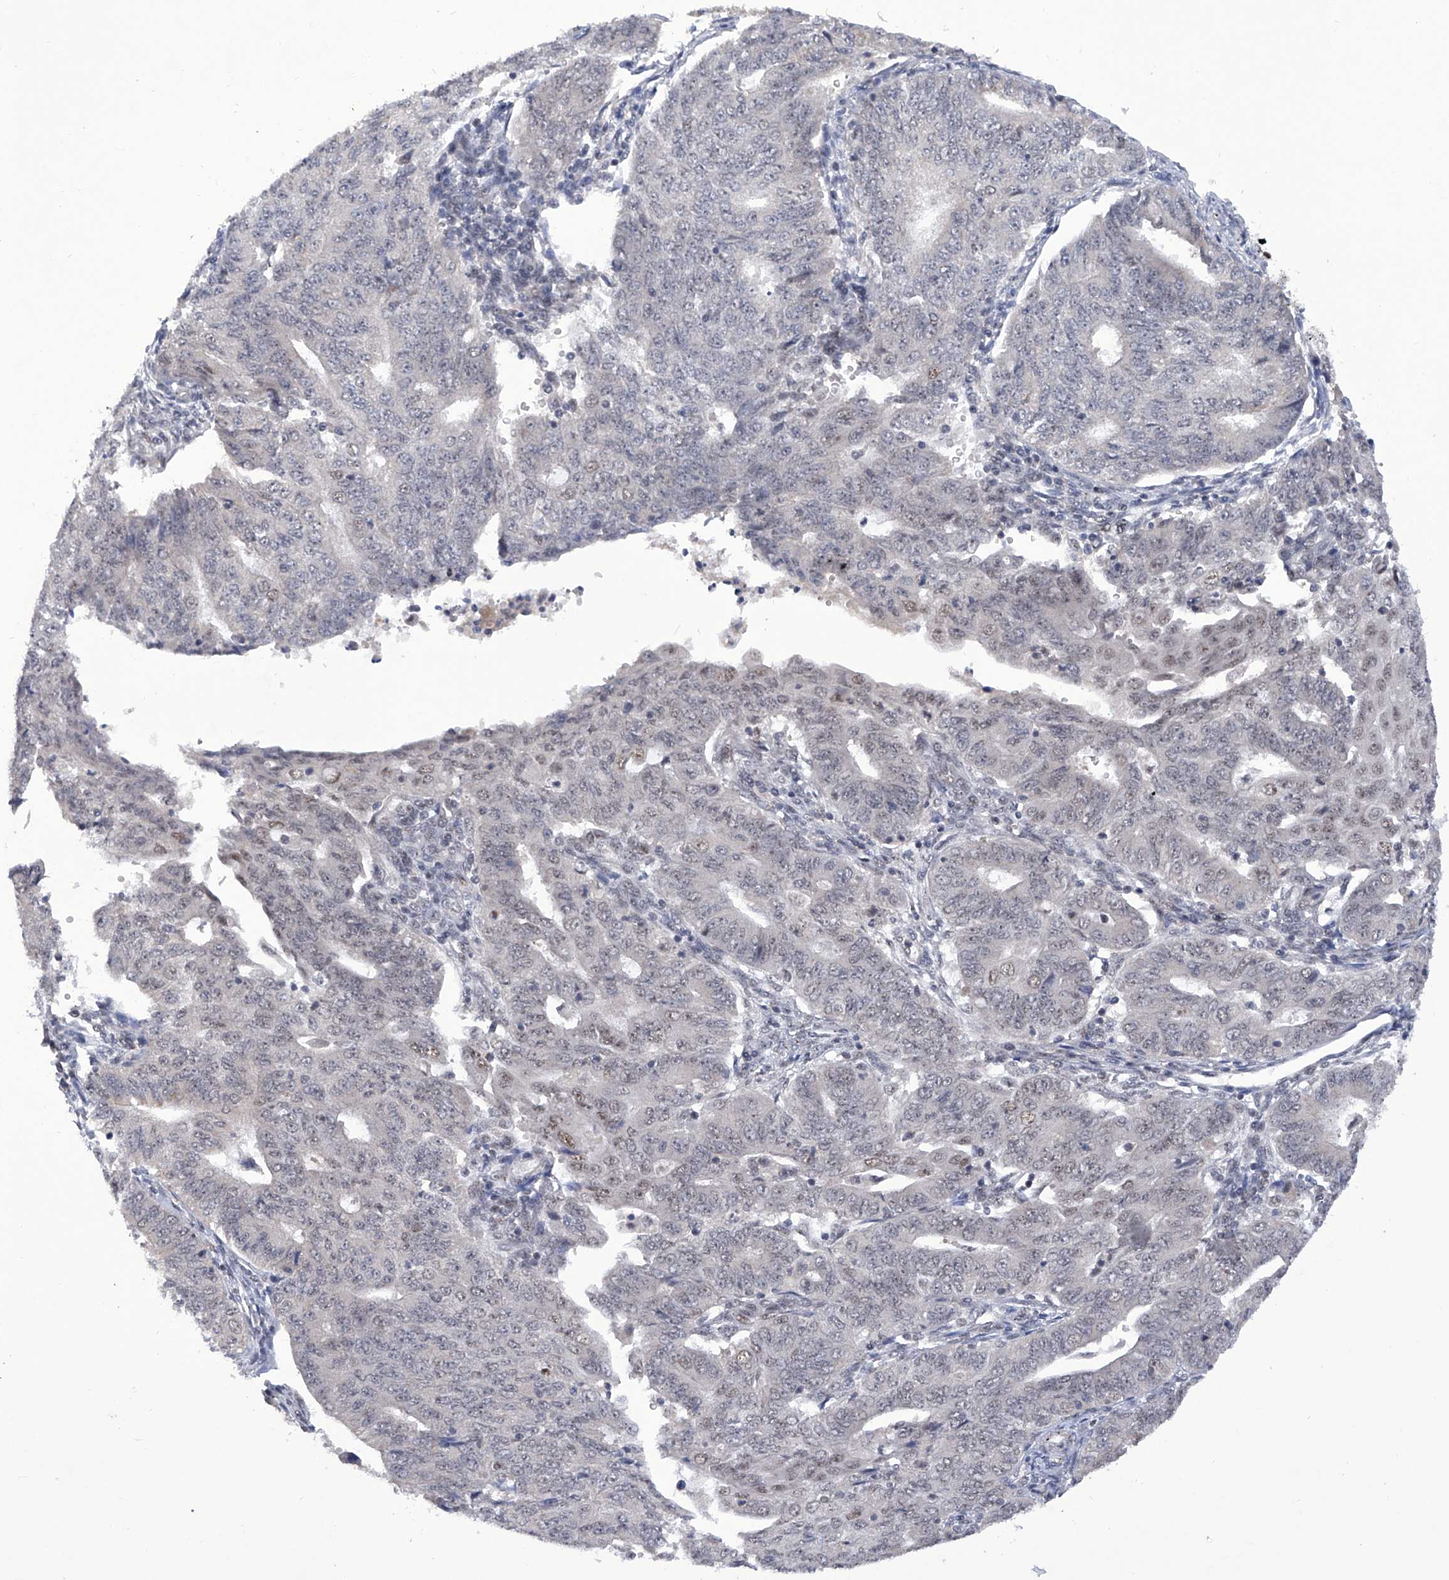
{"staining": {"intensity": "weak", "quantity": "<25%", "location": "nuclear"}, "tissue": "endometrial cancer", "cell_type": "Tumor cells", "image_type": "cancer", "snomed": [{"axis": "morphology", "description": "Adenocarcinoma, NOS"}, {"axis": "topography", "description": "Endometrium"}], "caption": "Immunohistochemical staining of human adenocarcinoma (endometrial) exhibits no significant positivity in tumor cells.", "gene": "RAD54L", "patient": {"sex": "female", "age": 32}}